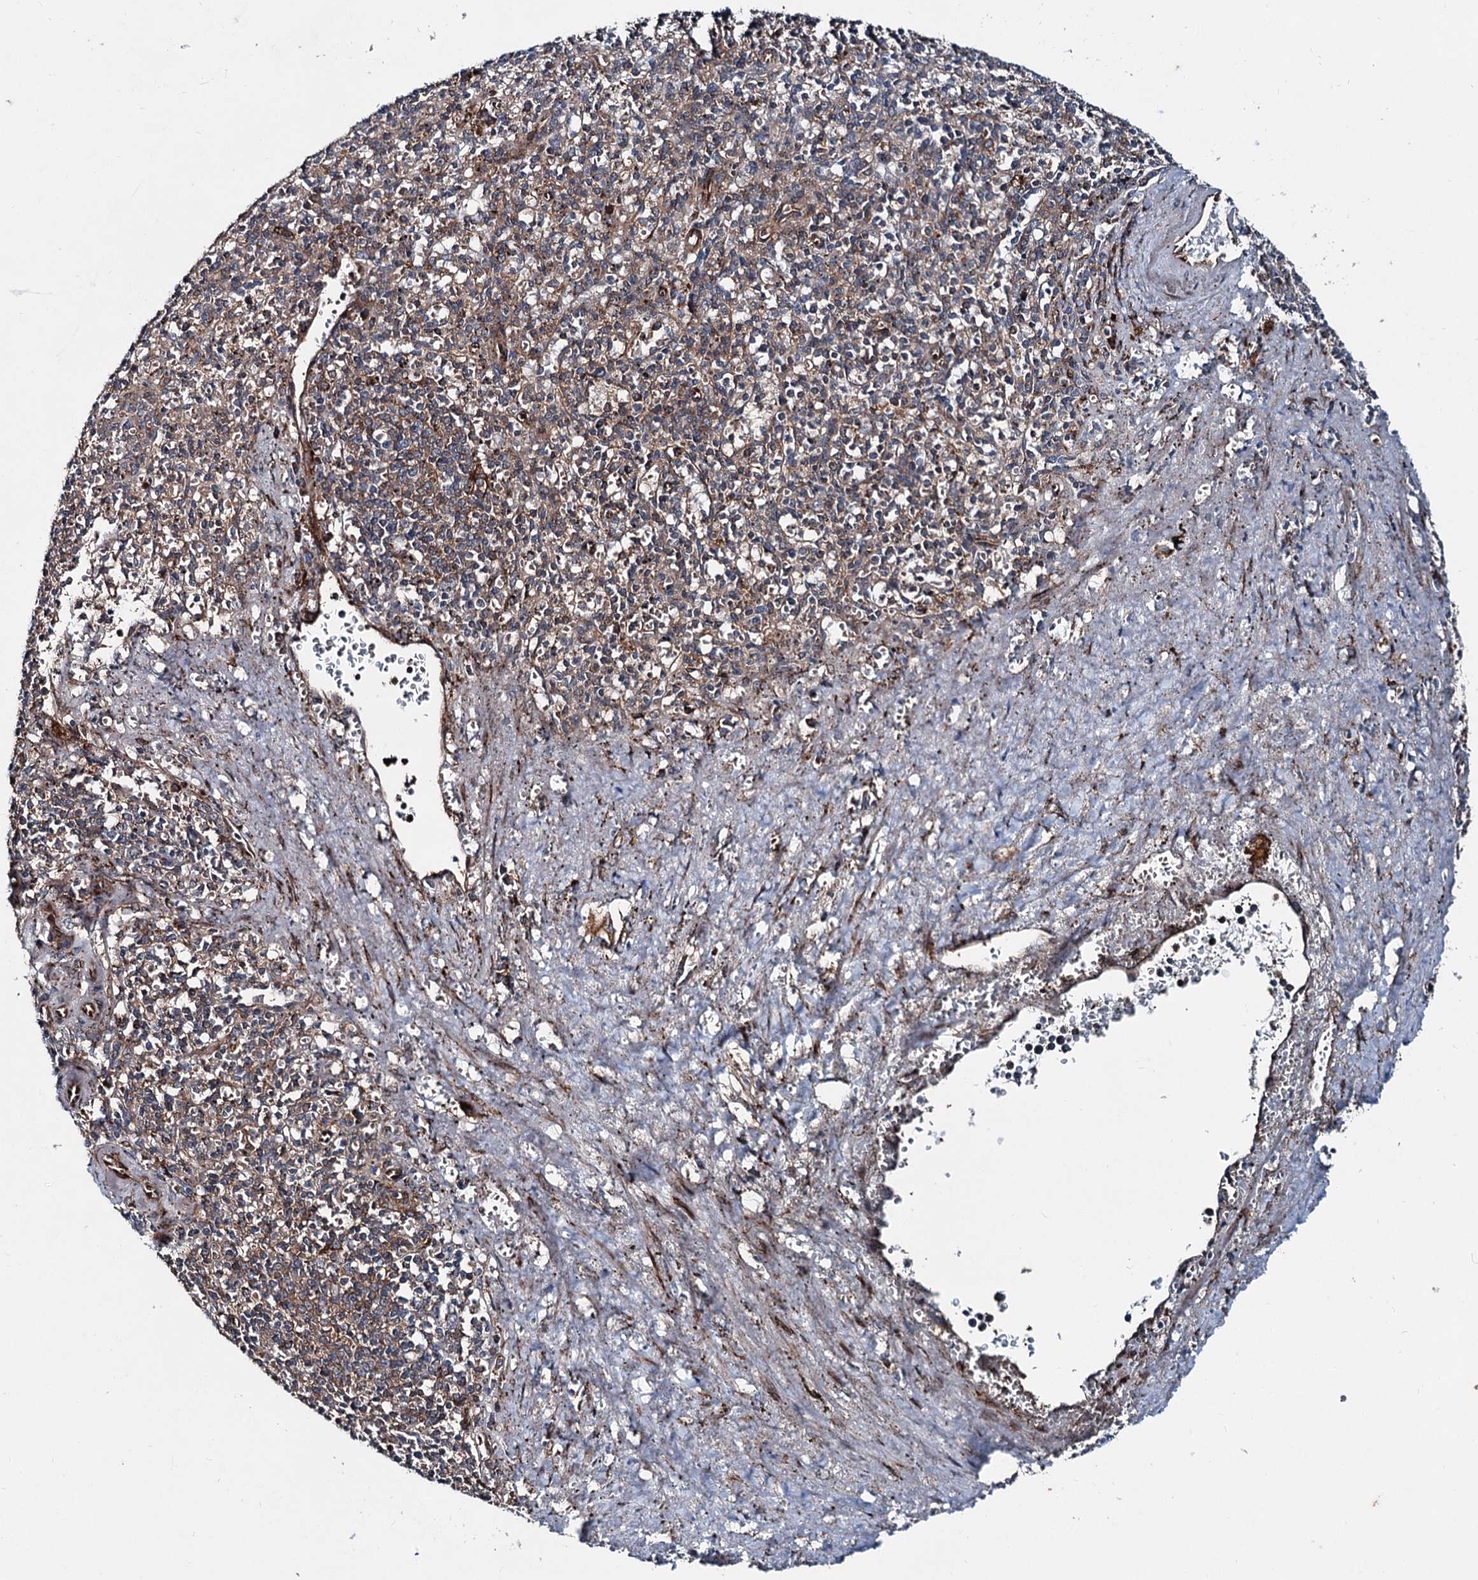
{"staining": {"intensity": "moderate", "quantity": "<25%", "location": "cytoplasmic/membranous"}, "tissue": "spleen", "cell_type": "Cells in red pulp", "image_type": "normal", "snomed": [{"axis": "morphology", "description": "Normal tissue, NOS"}, {"axis": "topography", "description": "Spleen"}], "caption": "A brown stain labels moderate cytoplasmic/membranous positivity of a protein in cells in red pulp of normal human spleen. (DAB IHC with brightfield microscopy, high magnification).", "gene": "DDIAS", "patient": {"sex": "male", "age": 72}}